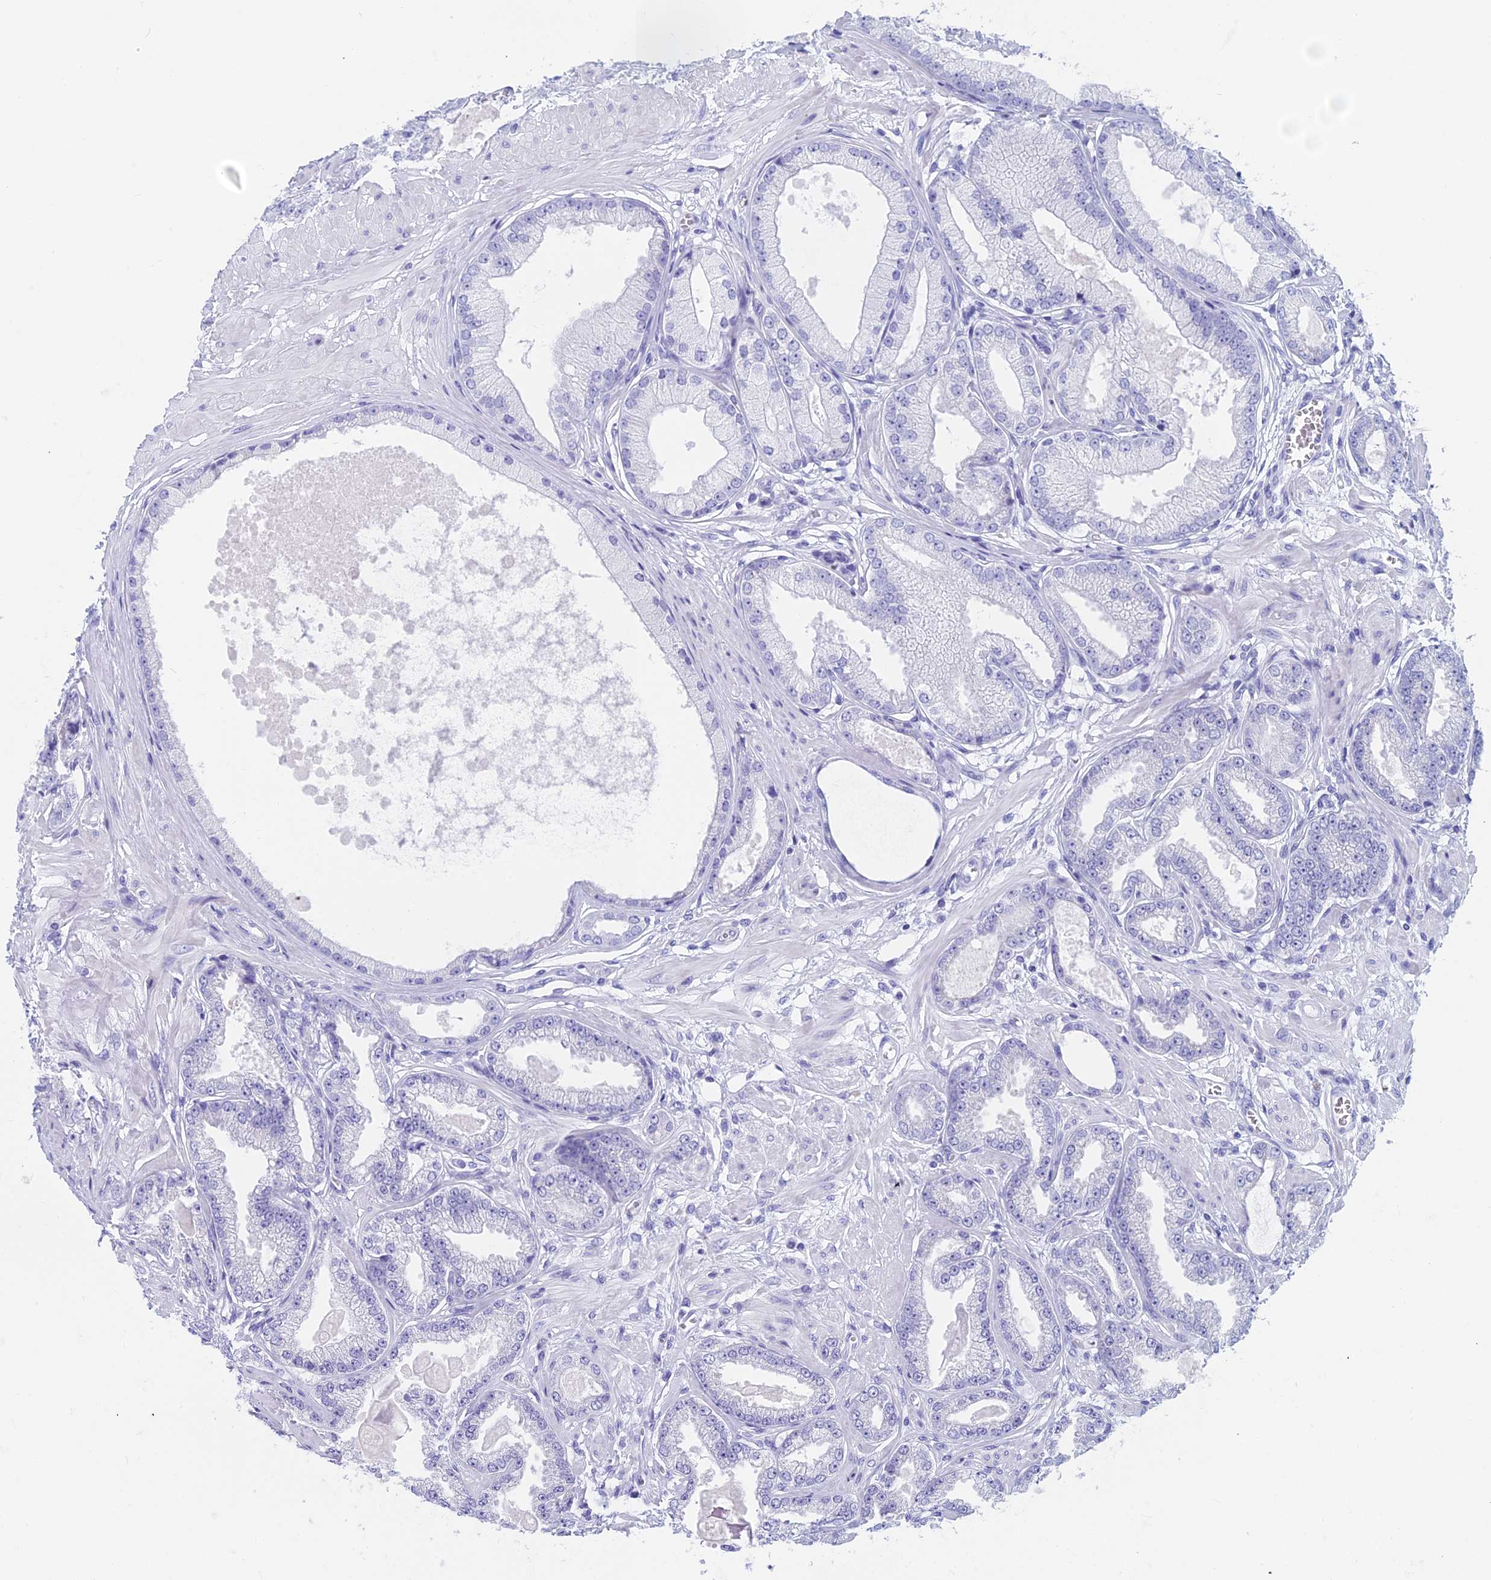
{"staining": {"intensity": "negative", "quantity": "none", "location": "none"}, "tissue": "prostate cancer", "cell_type": "Tumor cells", "image_type": "cancer", "snomed": [{"axis": "morphology", "description": "Adenocarcinoma, Low grade"}, {"axis": "topography", "description": "Prostate"}], "caption": "Tumor cells are negative for protein expression in human prostate cancer (low-grade adenocarcinoma). (DAB (3,3'-diaminobenzidine) IHC visualized using brightfield microscopy, high magnification).", "gene": "CAPS", "patient": {"sex": "male", "age": 64}}